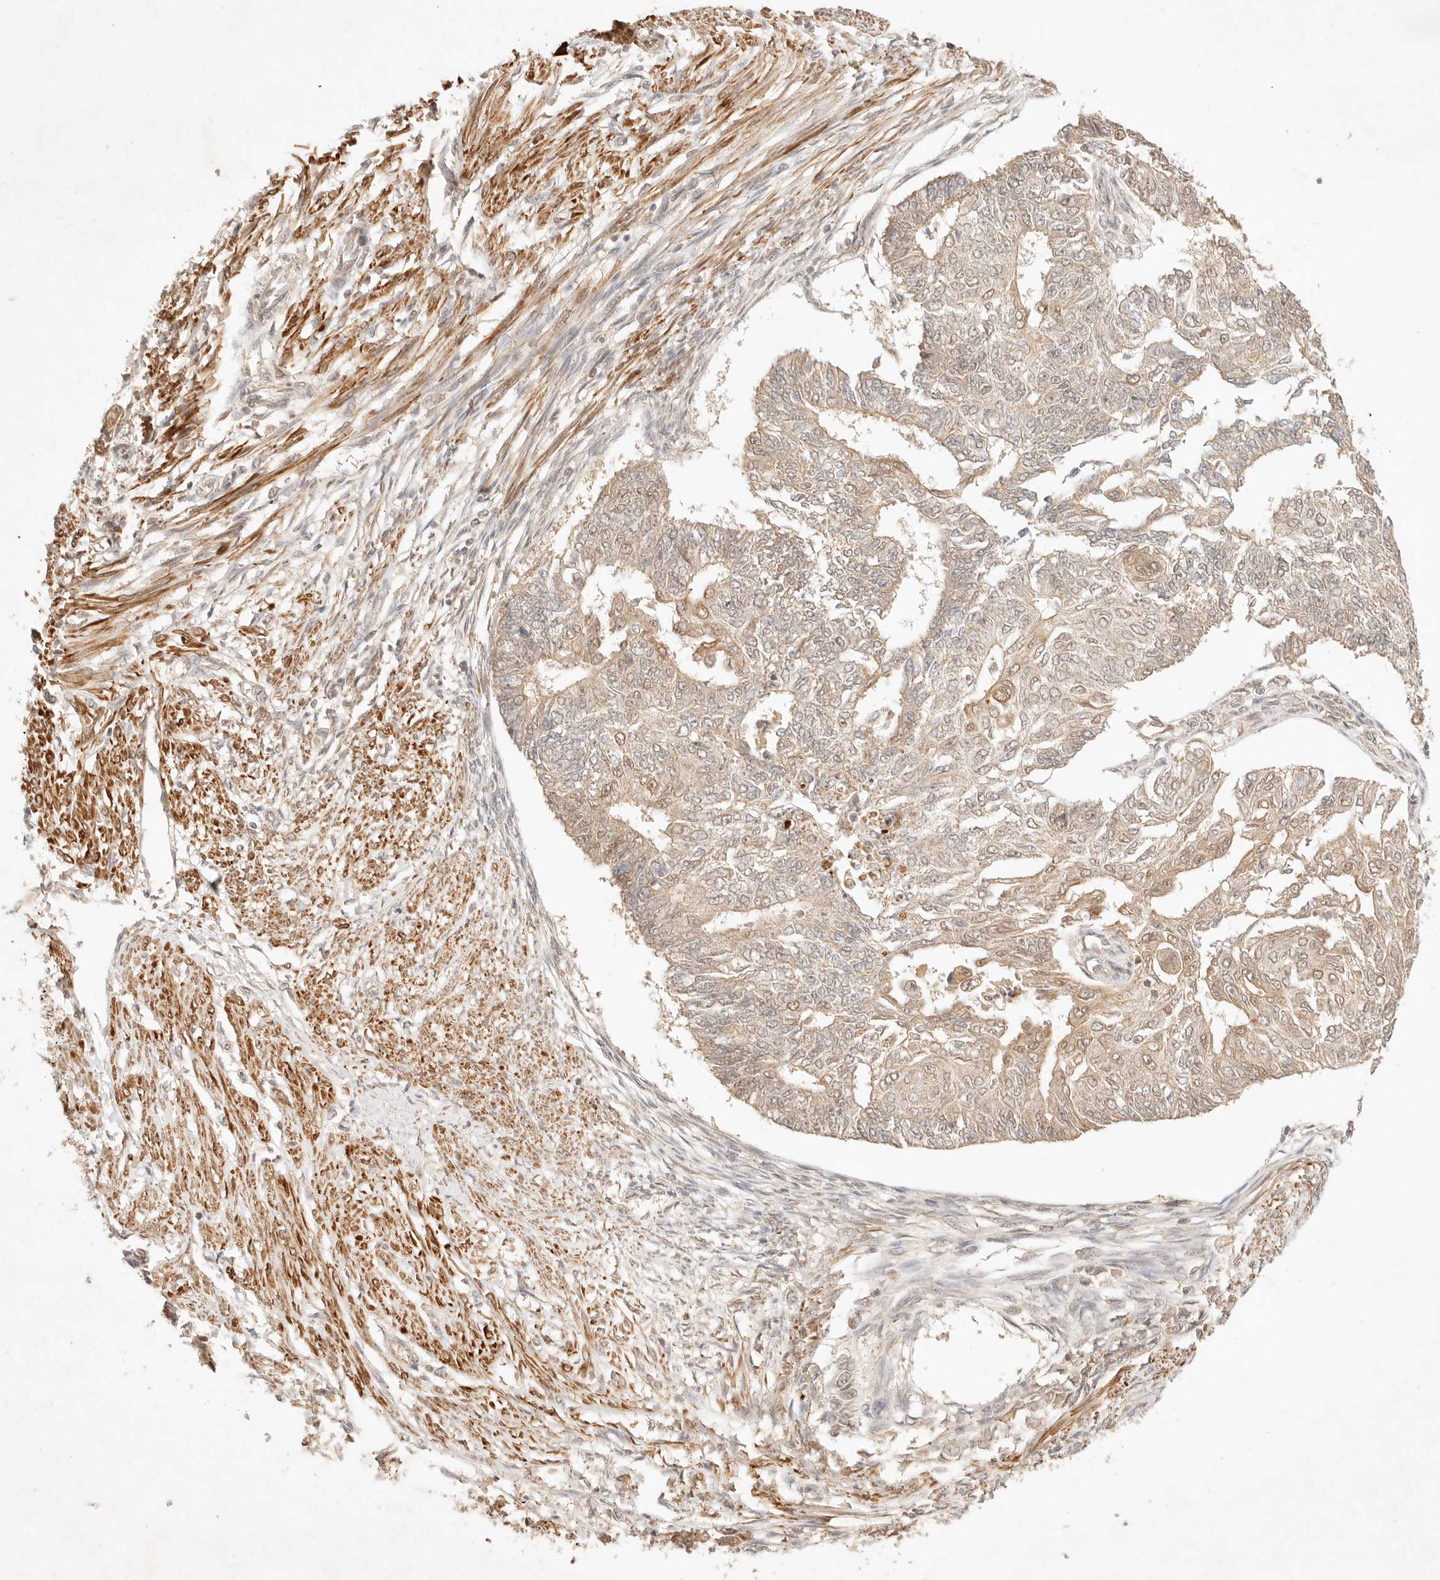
{"staining": {"intensity": "weak", "quantity": ">75%", "location": "cytoplasmic/membranous,nuclear"}, "tissue": "endometrial cancer", "cell_type": "Tumor cells", "image_type": "cancer", "snomed": [{"axis": "morphology", "description": "Adenocarcinoma, NOS"}, {"axis": "topography", "description": "Endometrium"}], "caption": "Approximately >75% of tumor cells in human endometrial cancer (adenocarcinoma) show weak cytoplasmic/membranous and nuclear protein expression as visualized by brown immunohistochemical staining.", "gene": "TRIM11", "patient": {"sex": "female", "age": 32}}